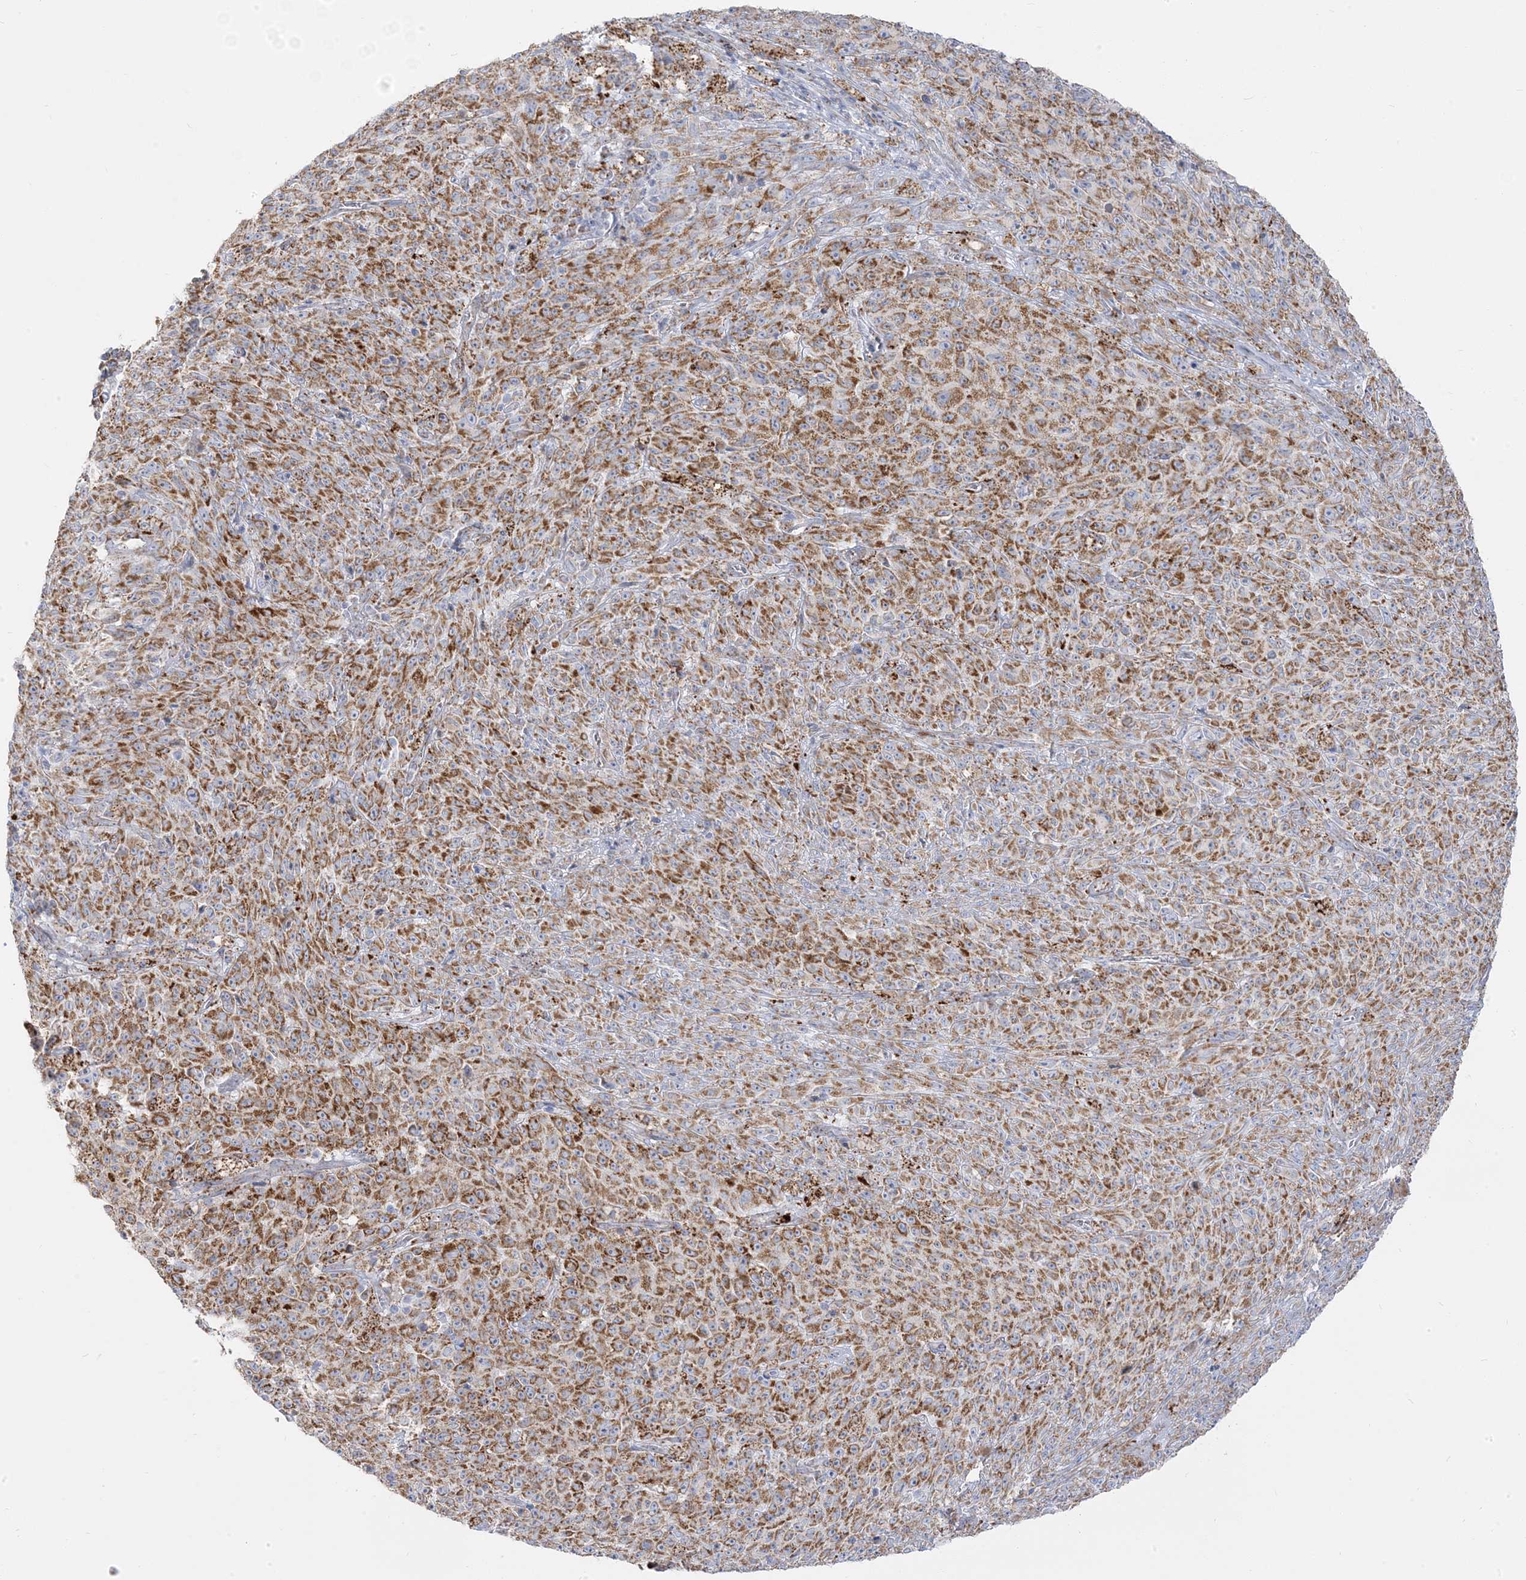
{"staining": {"intensity": "moderate", "quantity": ">75%", "location": "cytoplasmic/membranous"}, "tissue": "melanoma", "cell_type": "Tumor cells", "image_type": "cancer", "snomed": [{"axis": "morphology", "description": "Malignant melanoma, NOS"}, {"axis": "topography", "description": "Skin"}], "caption": "Approximately >75% of tumor cells in human malignant melanoma exhibit moderate cytoplasmic/membranous protein positivity as visualized by brown immunohistochemical staining.", "gene": "PCCB", "patient": {"sex": "female", "age": 82}}